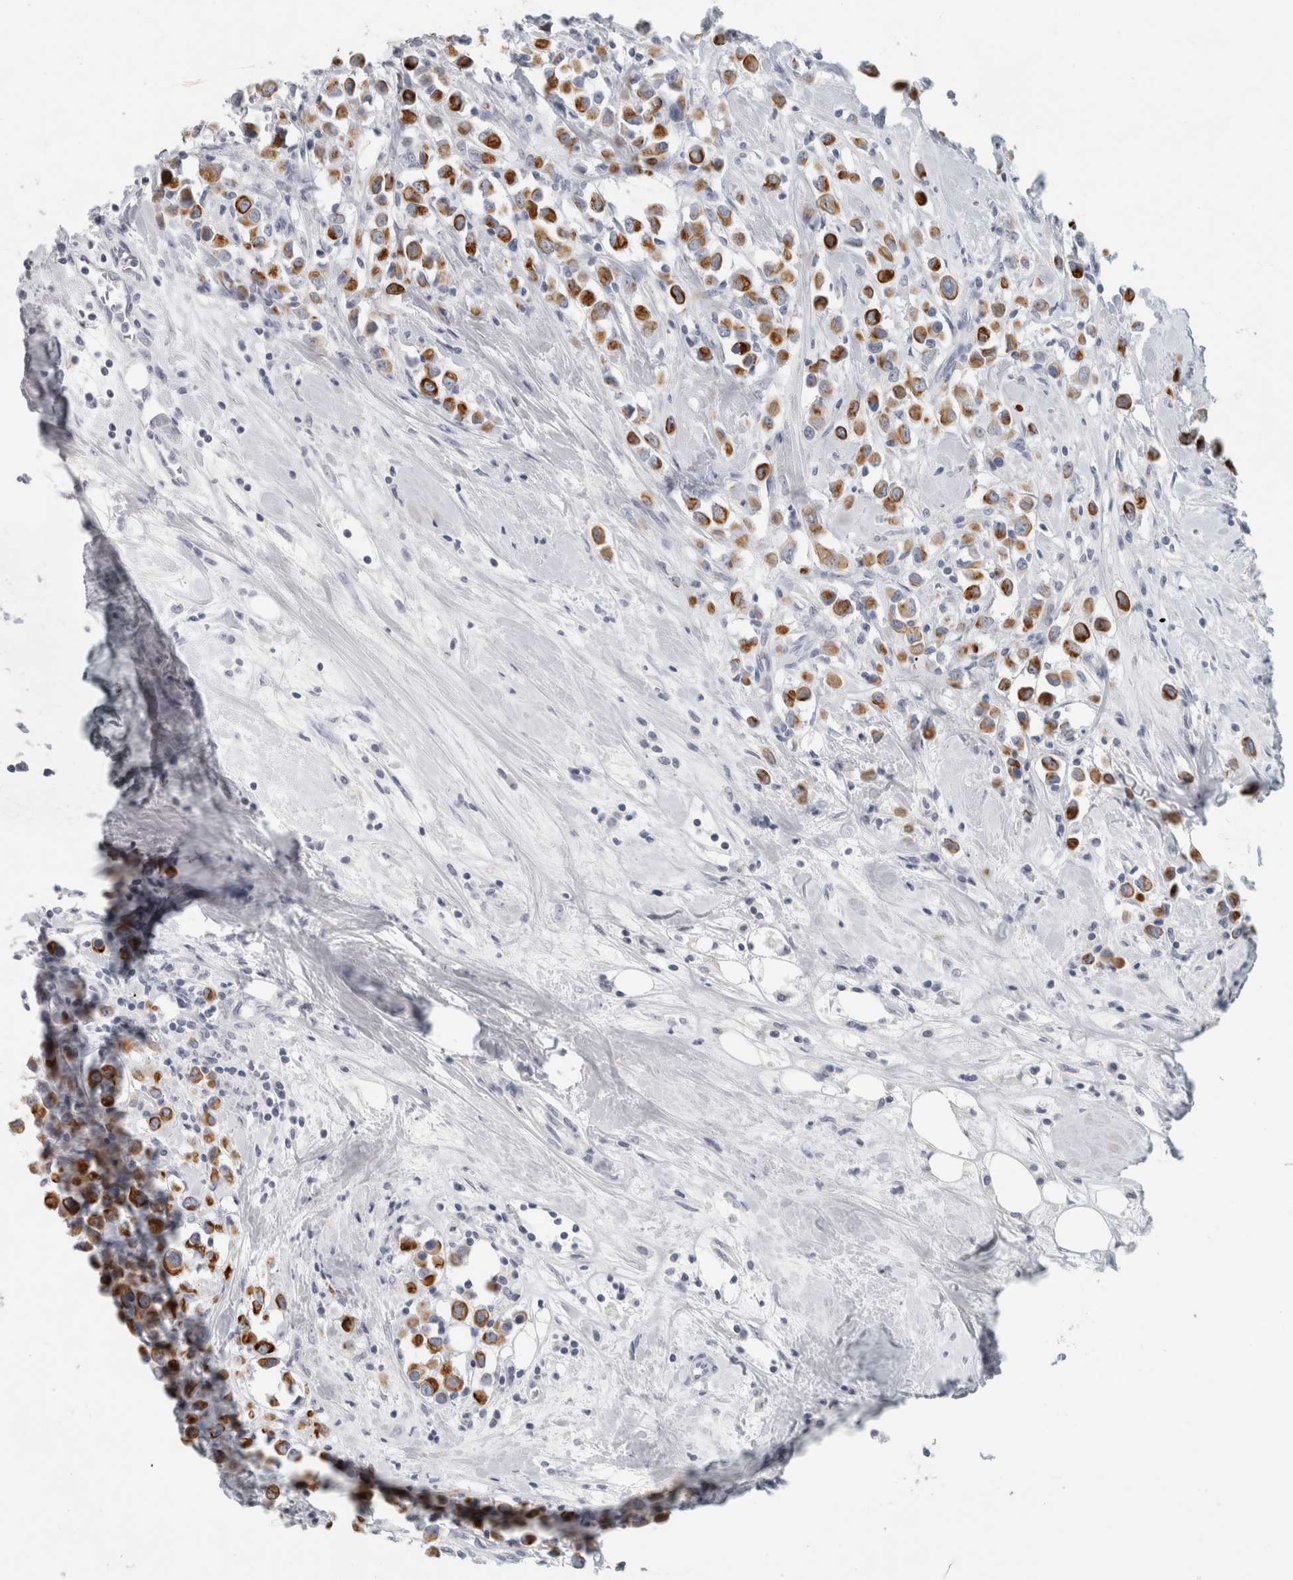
{"staining": {"intensity": "strong", "quantity": ">75%", "location": "cytoplasmic/membranous"}, "tissue": "breast cancer", "cell_type": "Tumor cells", "image_type": "cancer", "snomed": [{"axis": "morphology", "description": "Duct carcinoma"}, {"axis": "topography", "description": "Breast"}], "caption": "Breast cancer (invasive ductal carcinoma) tissue displays strong cytoplasmic/membranous expression in about >75% of tumor cells, visualized by immunohistochemistry.", "gene": "SLC28A3", "patient": {"sex": "female", "age": 61}}